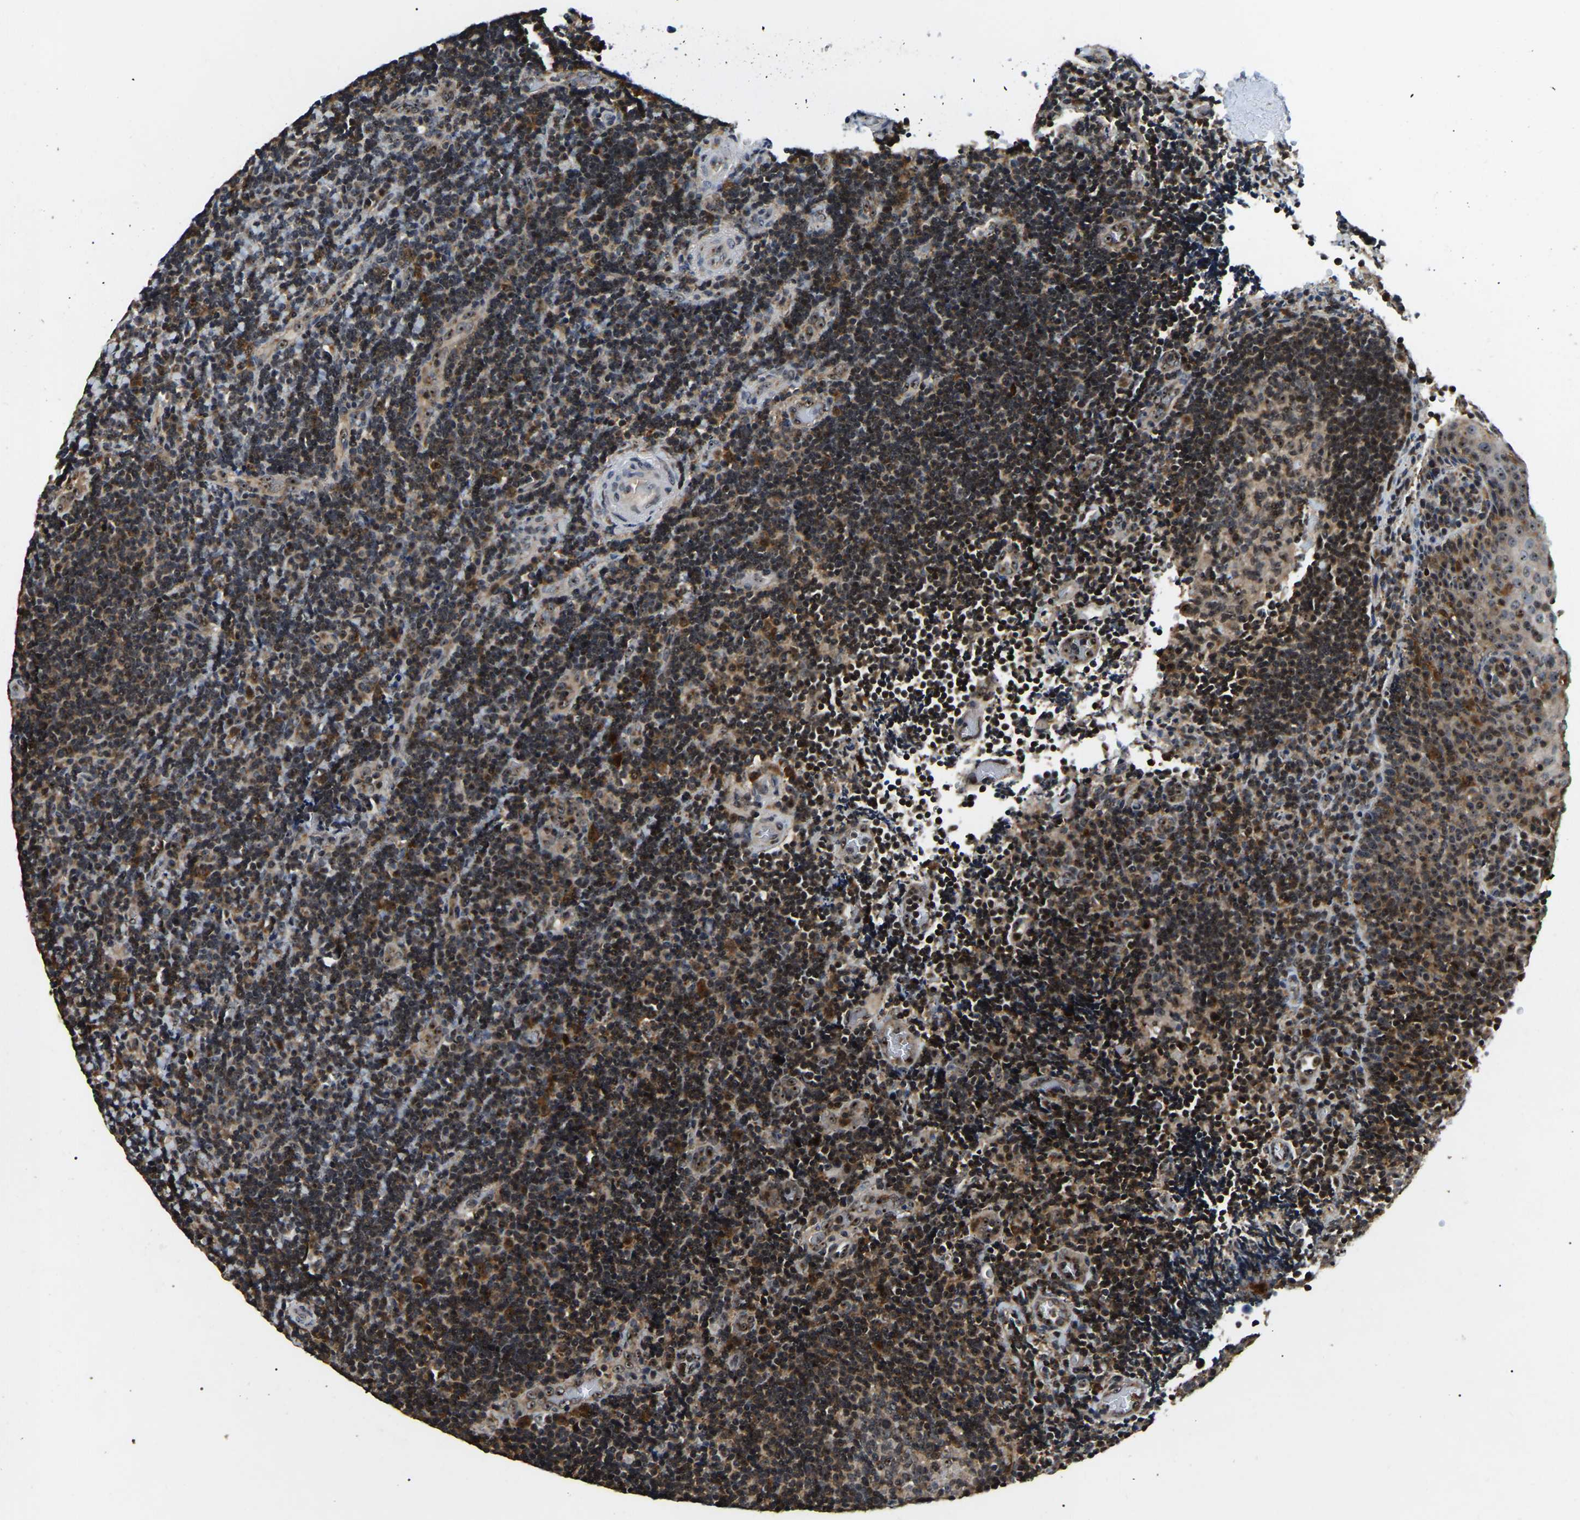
{"staining": {"intensity": "moderate", "quantity": ">75%", "location": "cytoplasmic/membranous,nuclear"}, "tissue": "lymphoma", "cell_type": "Tumor cells", "image_type": "cancer", "snomed": [{"axis": "morphology", "description": "Malignant lymphoma, non-Hodgkin's type, High grade"}, {"axis": "topography", "description": "Tonsil"}], "caption": "Immunohistochemistry (IHC) micrograph of lymphoma stained for a protein (brown), which demonstrates medium levels of moderate cytoplasmic/membranous and nuclear positivity in about >75% of tumor cells.", "gene": "RBM28", "patient": {"sex": "female", "age": 36}}